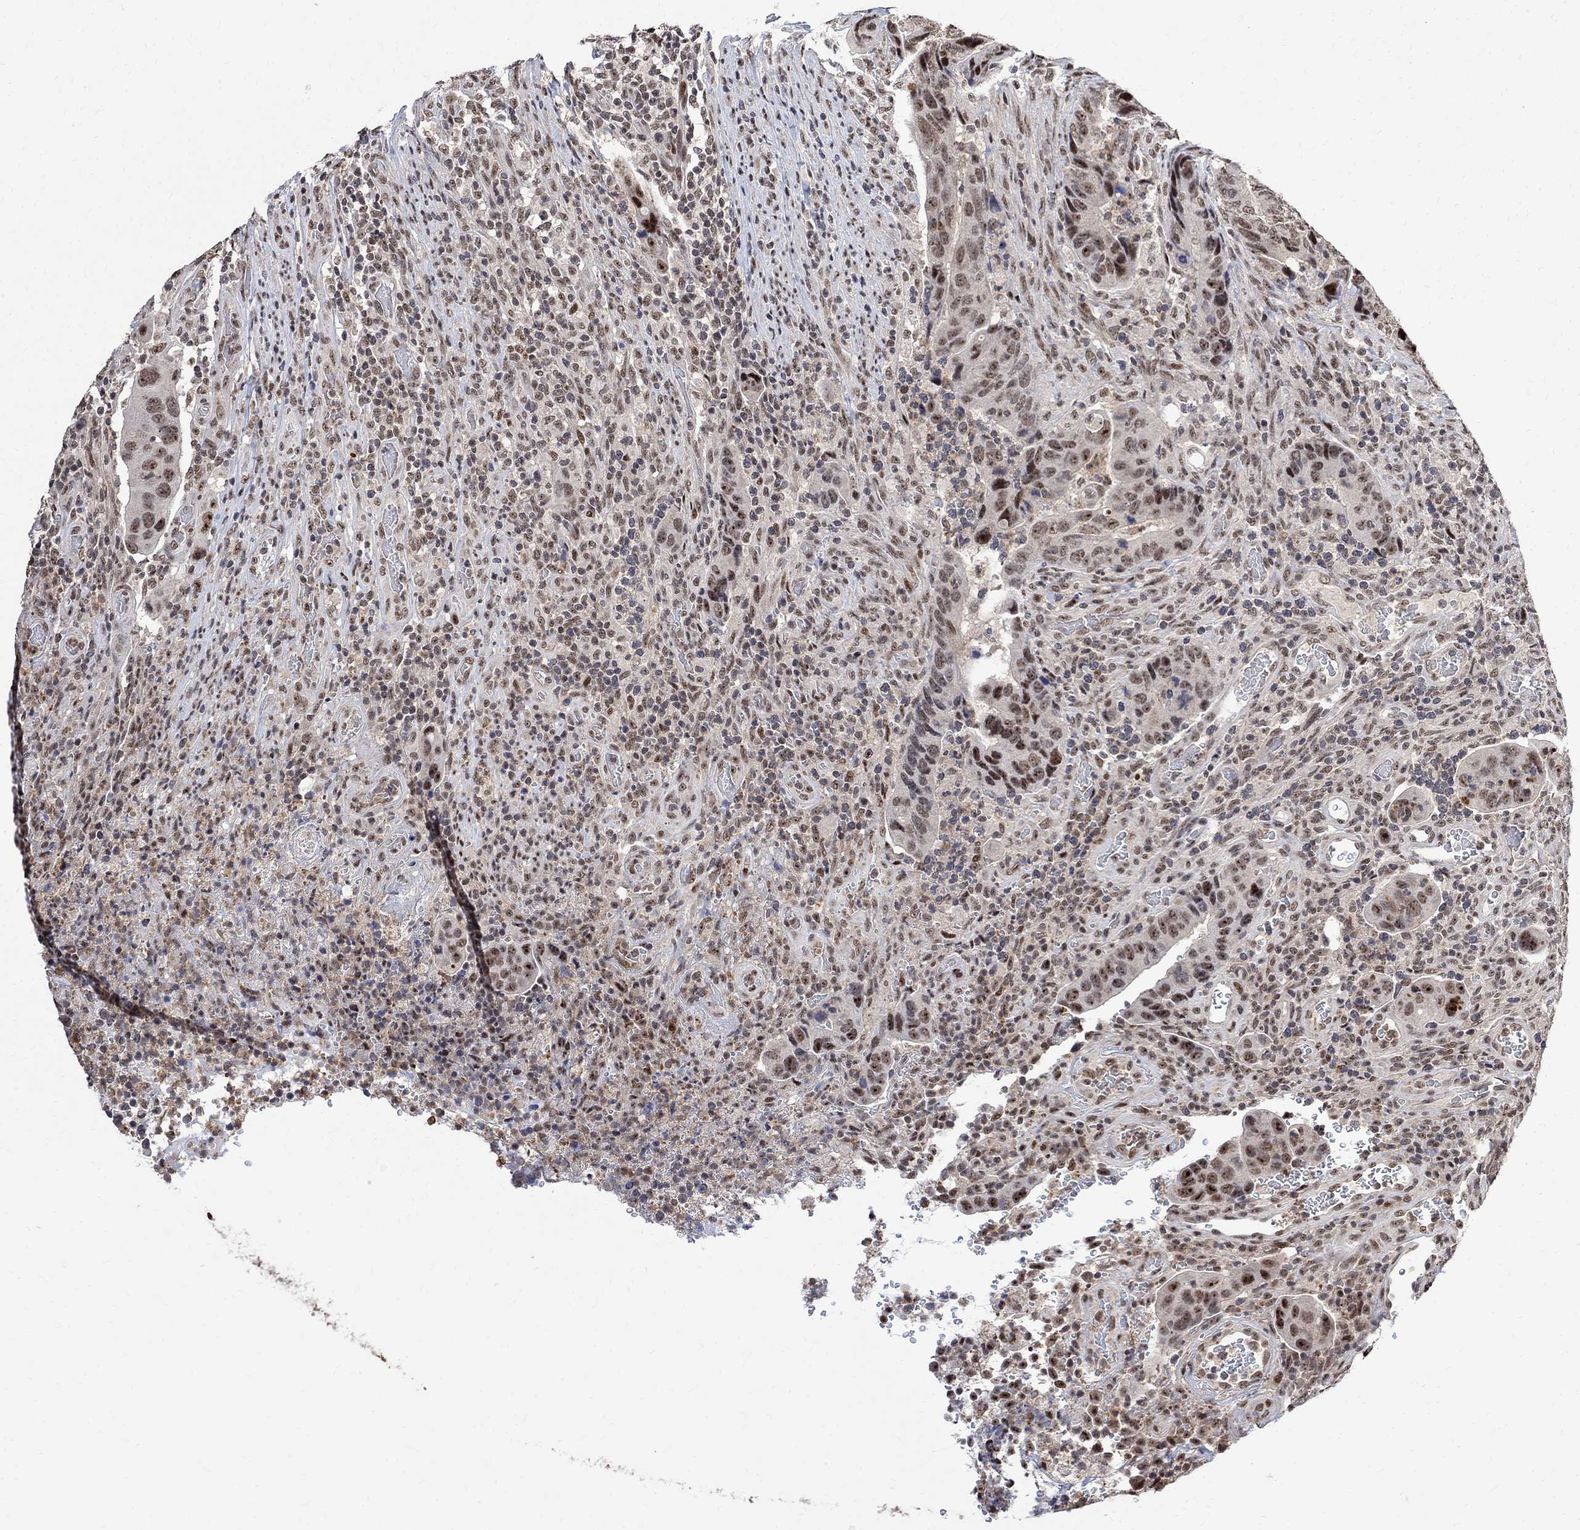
{"staining": {"intensity": "strong", "quantity": "<25%", "location": "nuclear"}, "tissue": "colorectal cancer", "cell_type": "Tumor cells", "image_type": "cancer", "snomed": [{"axis": "morphology", "description": "Adenocarcinoma, NOS"}, {"axis": "topography", "description": "Colon"}], "caption": "Immunohistochemistry (IHC) (DAB (3,3'-diaminobenzidine)) staining of human colorectal cancer demonstrates strong nuclear protein expression in about <25% of tumor cells.", "gene": "E4F1", "patient": {"sex": "female", "age": 56}}